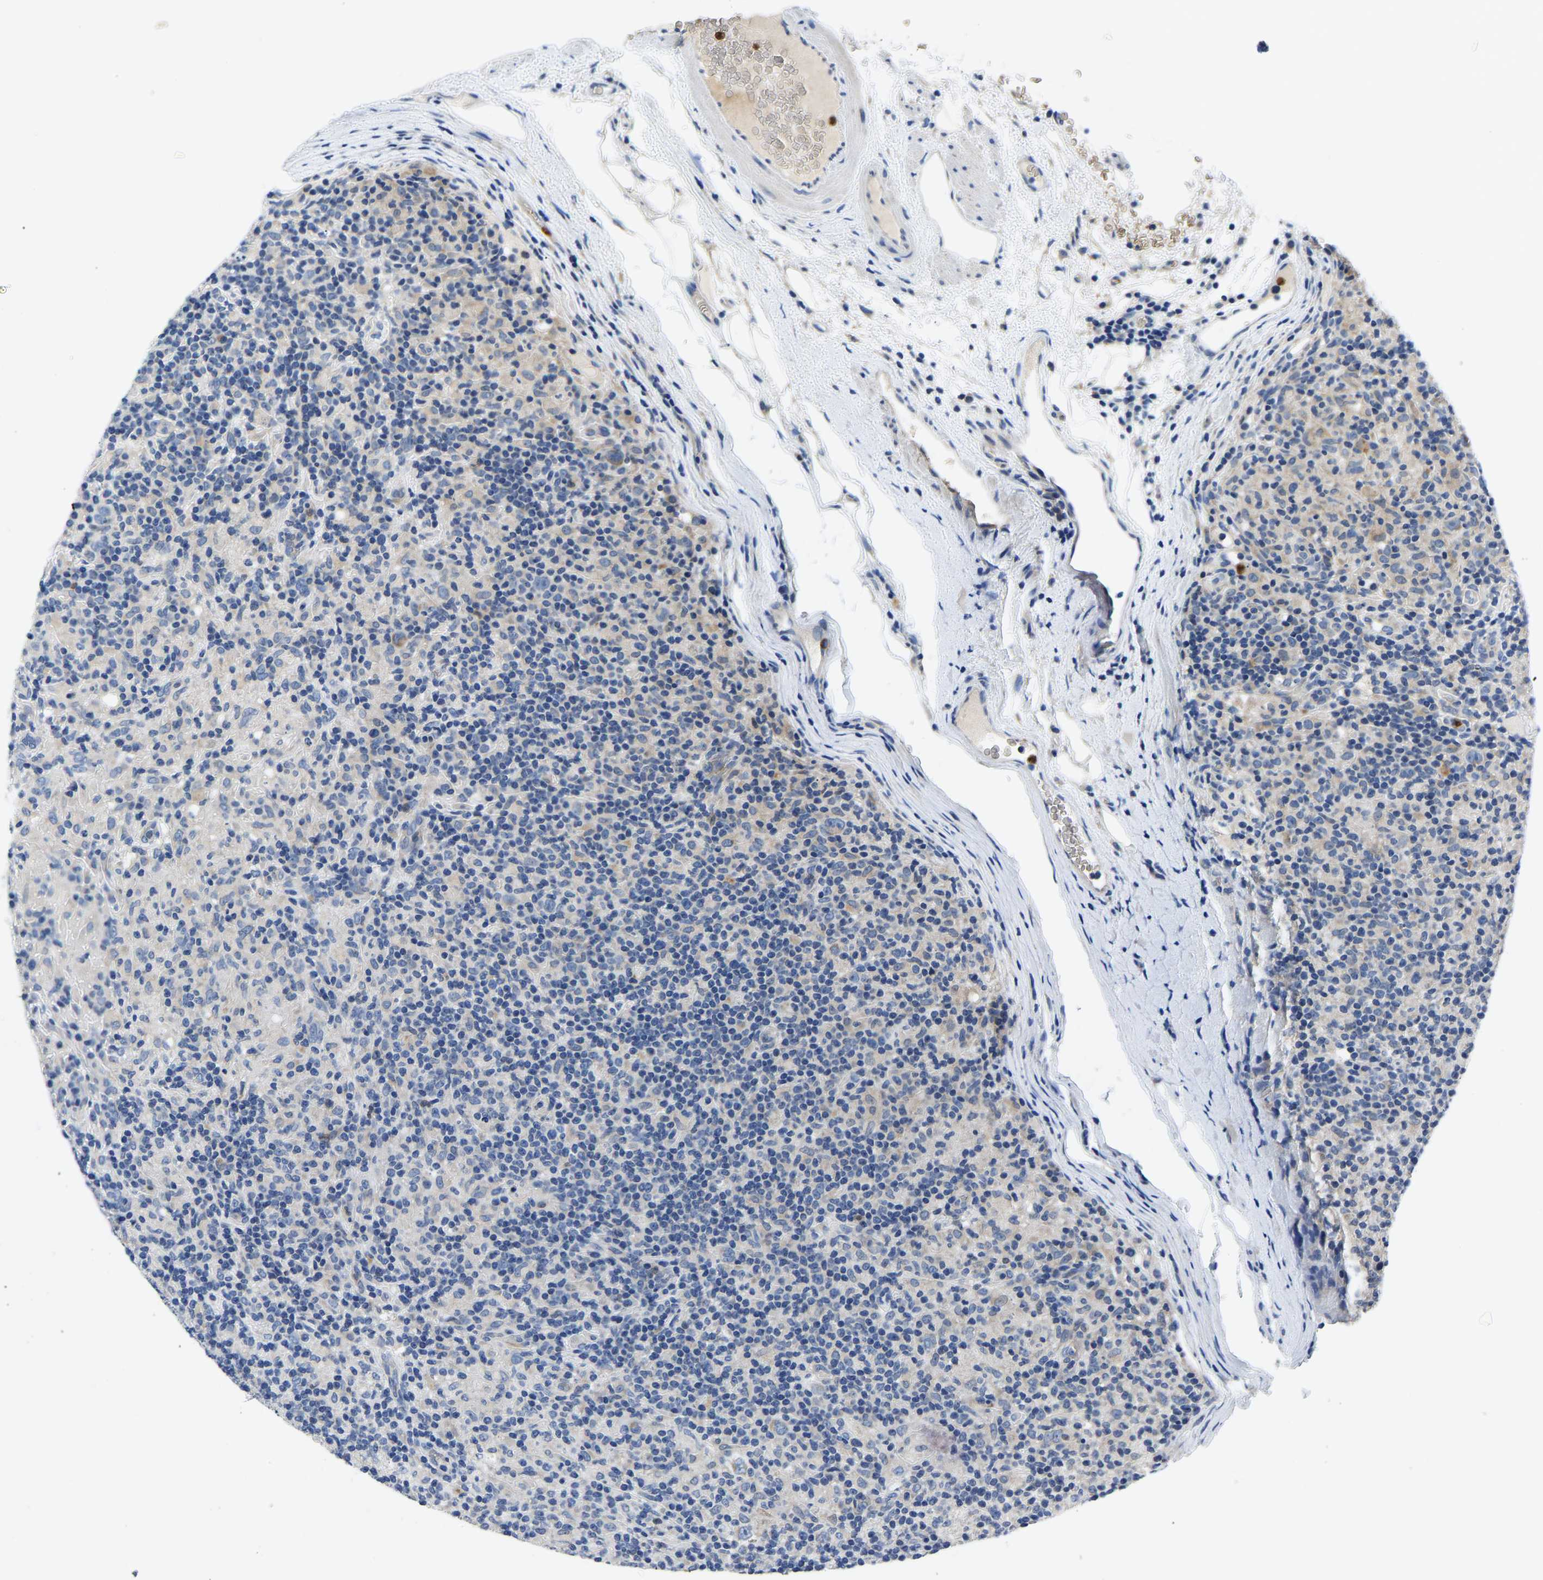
{"staining": {"intensity": "moderate", "quantity": "<25%", "location": "cytoplasmic/membranous"}, "tissue": "lymphoma", "cell_type": "Tumor cells", "image_type": "cancer", "snomed": [{"axis": "morphology", "description": "Hodgkin's disease, NOS"}, {"axis": "topography", "description": "Lymph node"}], "caption": "IHC (DAB) staining of human lymphoma demonstrates moderate cytoplasmic/membranous protein positivity in about <25% of tumor cells.", "gene": "TOR1B", "patient": {"sex": "male", "age": 70}}